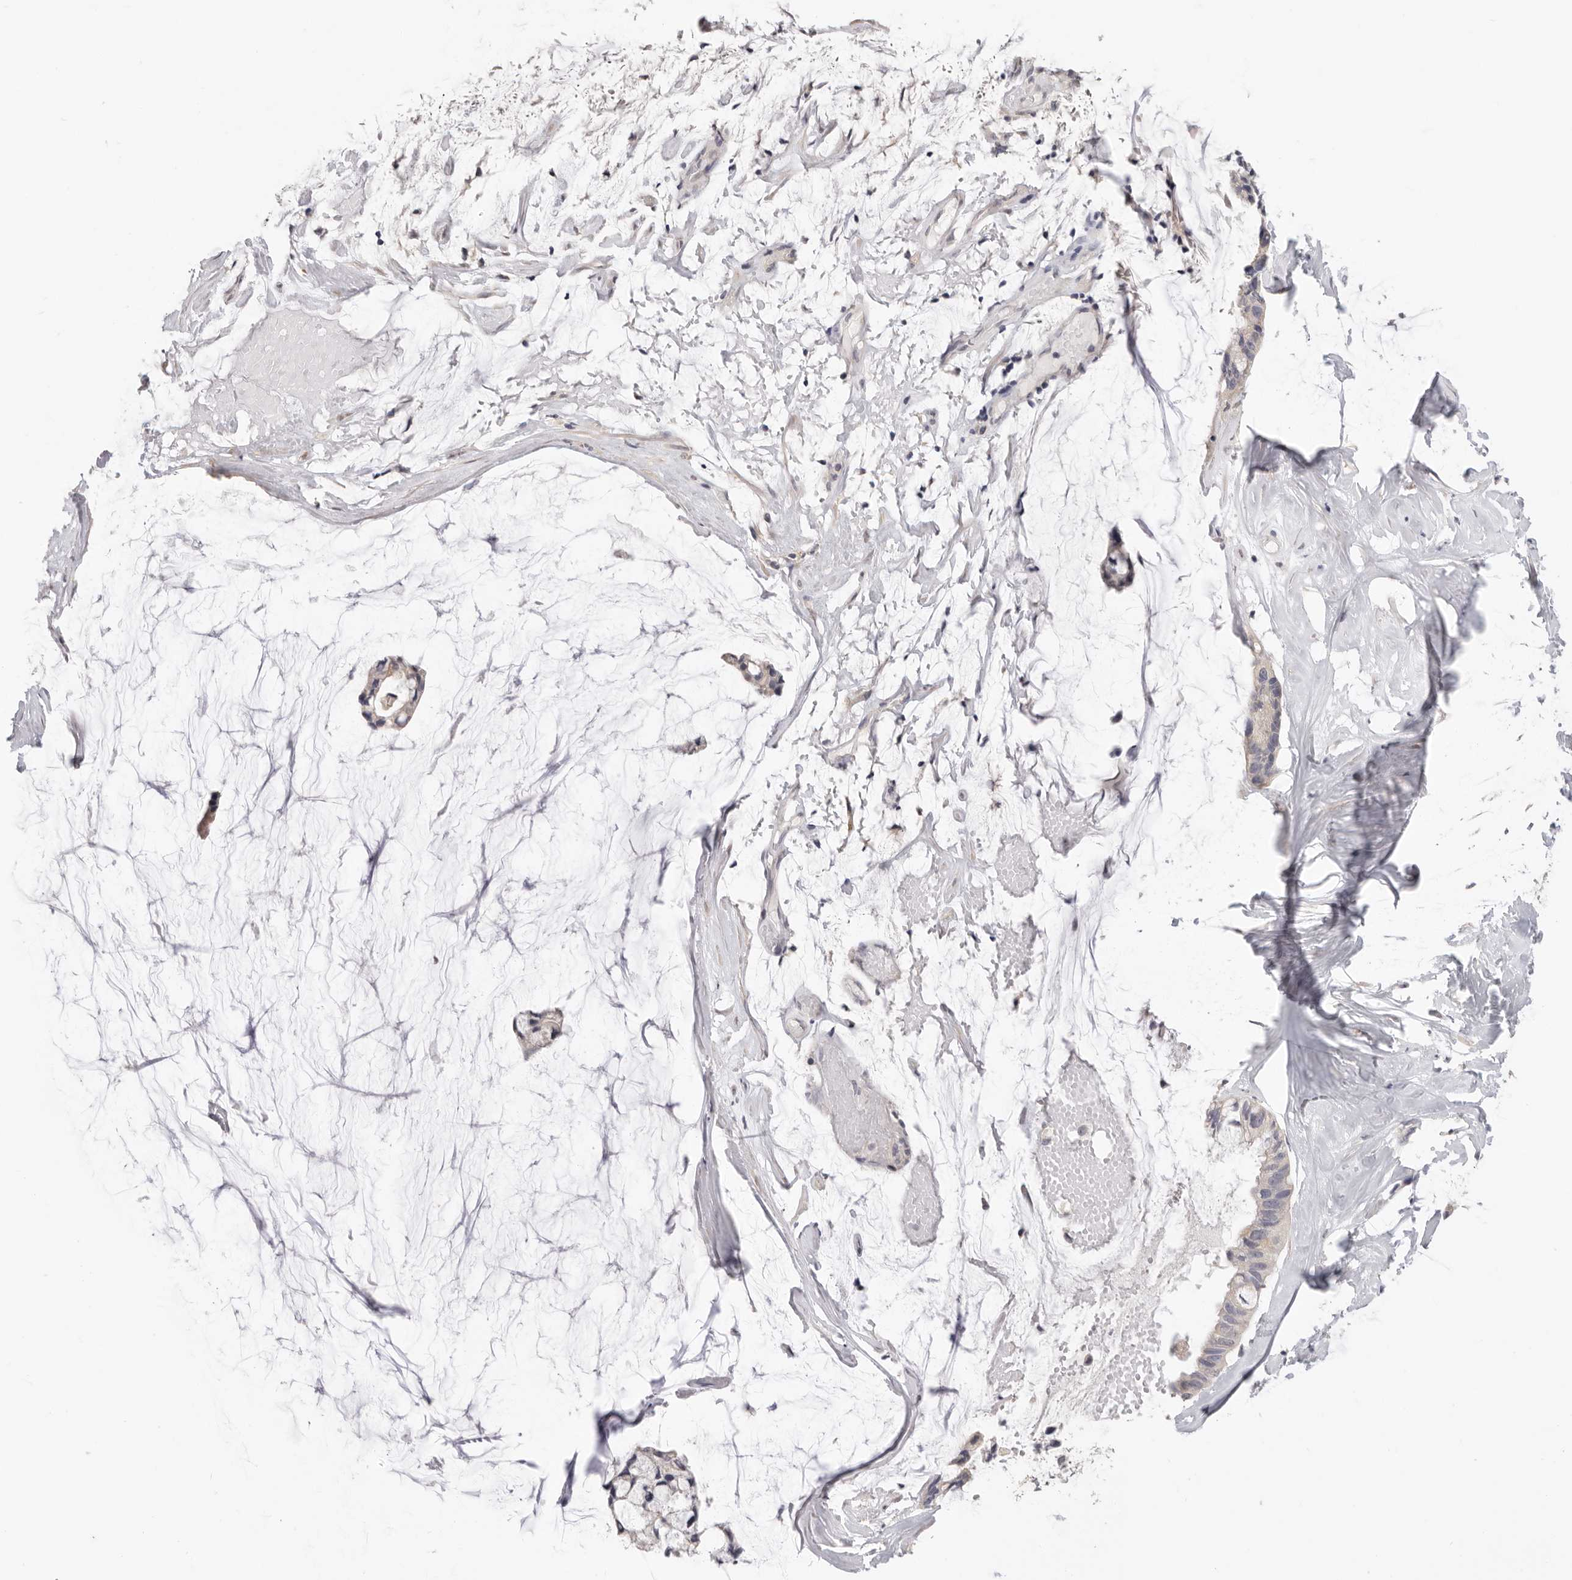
{"staining": {"intensity": "negative", "quantity": "none", "location": "none"}, "tissue": "ovarian cancer", "cell_type": "Tumor cells", "image_type": "cancer", "snomed": [{"axis": "morphology", "description": "Cystadenocarcinoma, mucinous, NOS"}, {"axis": "topography", "description": "Ovary"}], "caption": "Immunohistochemistry (IHC) of human ovarian mucinous cystadenocarcinoma reveals no expression in tumor cells.", "gene": "XIRP1", "patient": {"sex": "female", "age": 39}}